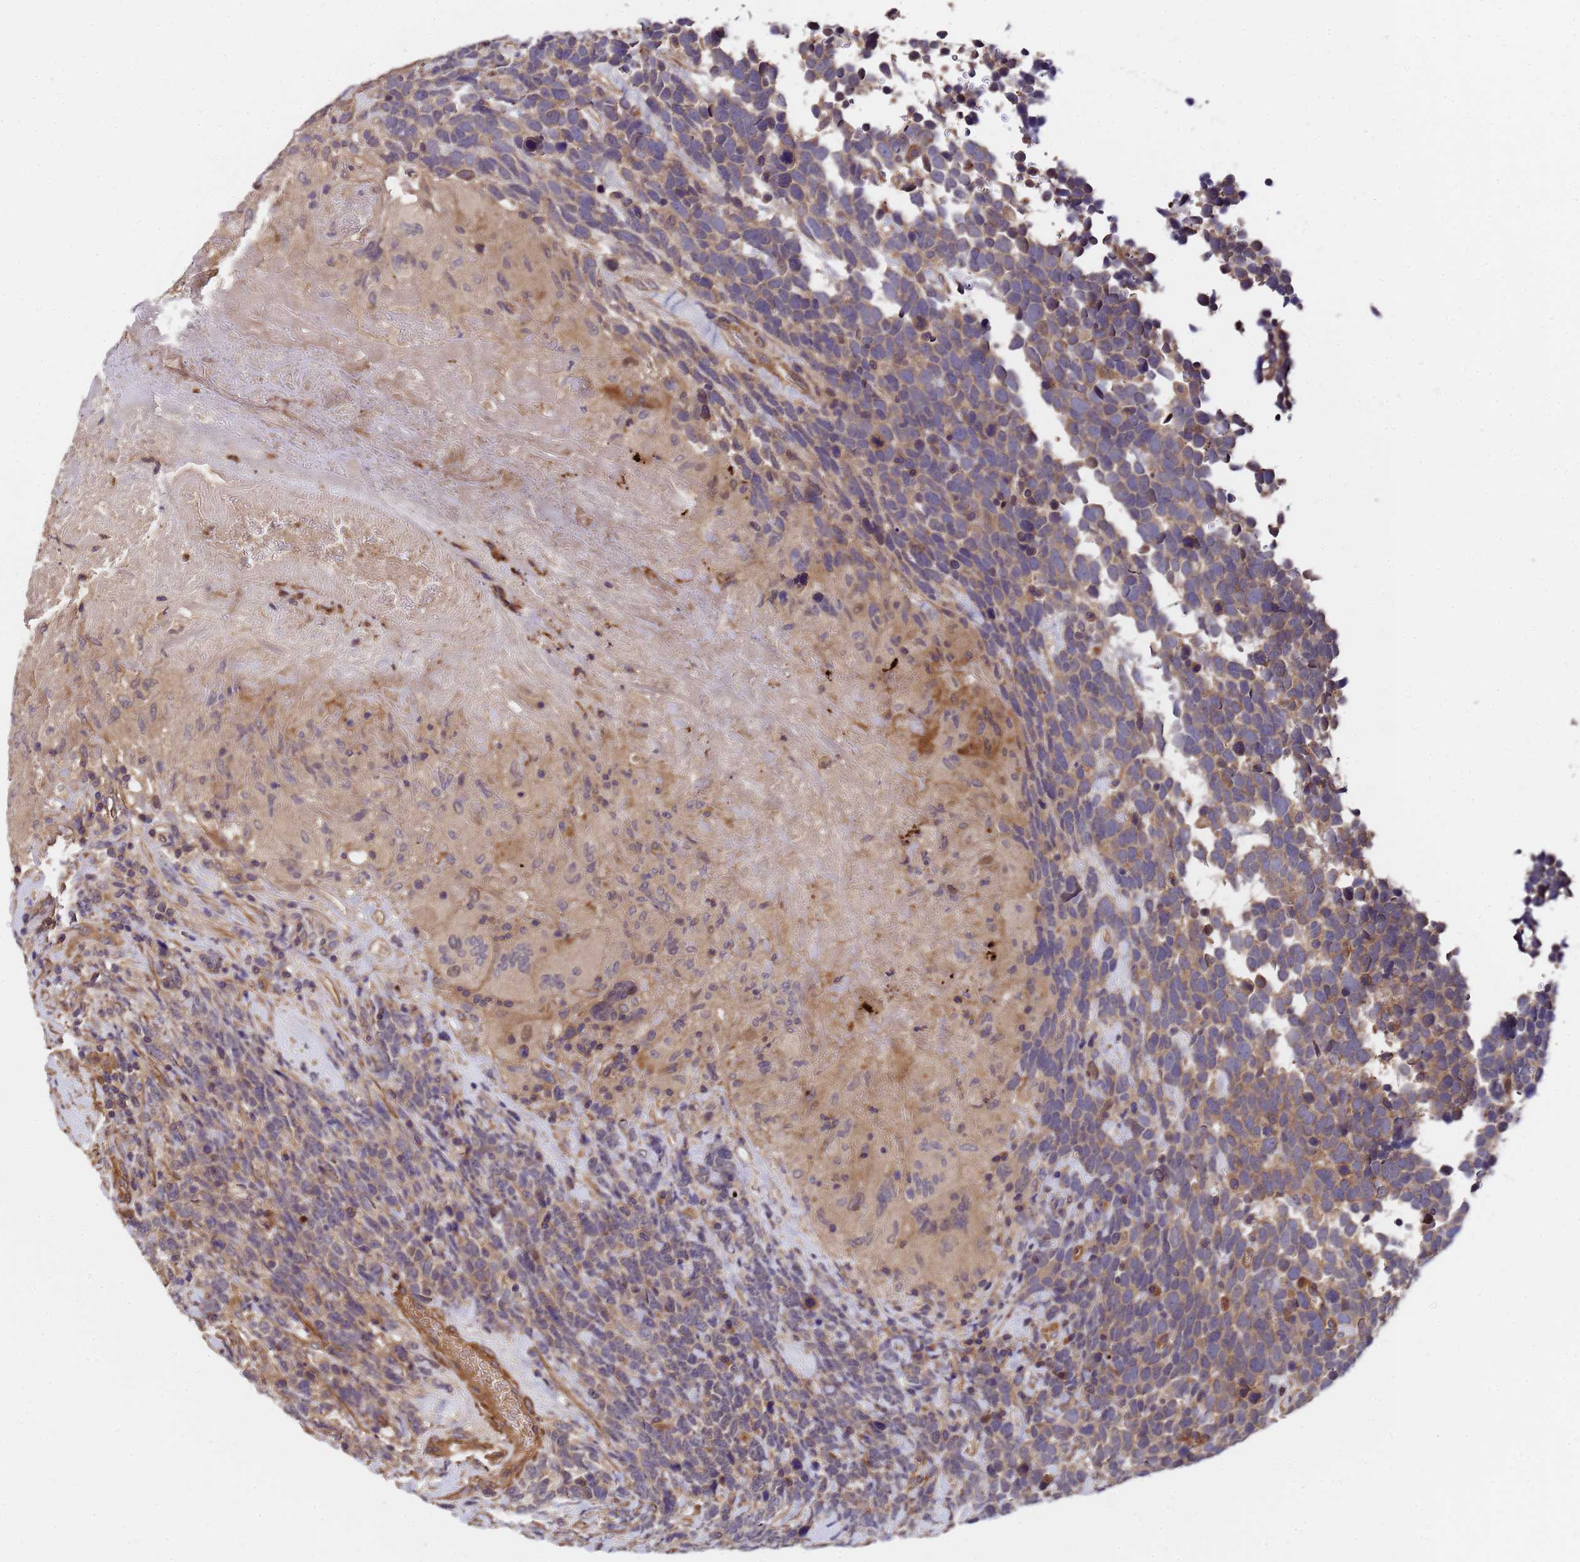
{"staining": {"intensity": "weak", "quantity": ">75%", "location": "cytoplasmic/membranous"}, "tissue": "urothelial cancer", "cell_type": "Tumor cells", "image_type": "cancer", "snomed": [{"axis": "morphology", "description": "Urothelial carcinoma, High grade"}, {"axis": "topography", "description": "Urinary bladder"}], "caption": "Immunohistochemical staining of human urothelial cancer demonstrates low levels of weak cytoplasmic/membranous positivity in about >75% of tumor cells. Using DAB (brown) and hematoxylin (blue) stains, captured at high magnification using brightfield microscopy.", "gene": "GSTCD", "patient": {"sex": "female", "age": 82}}